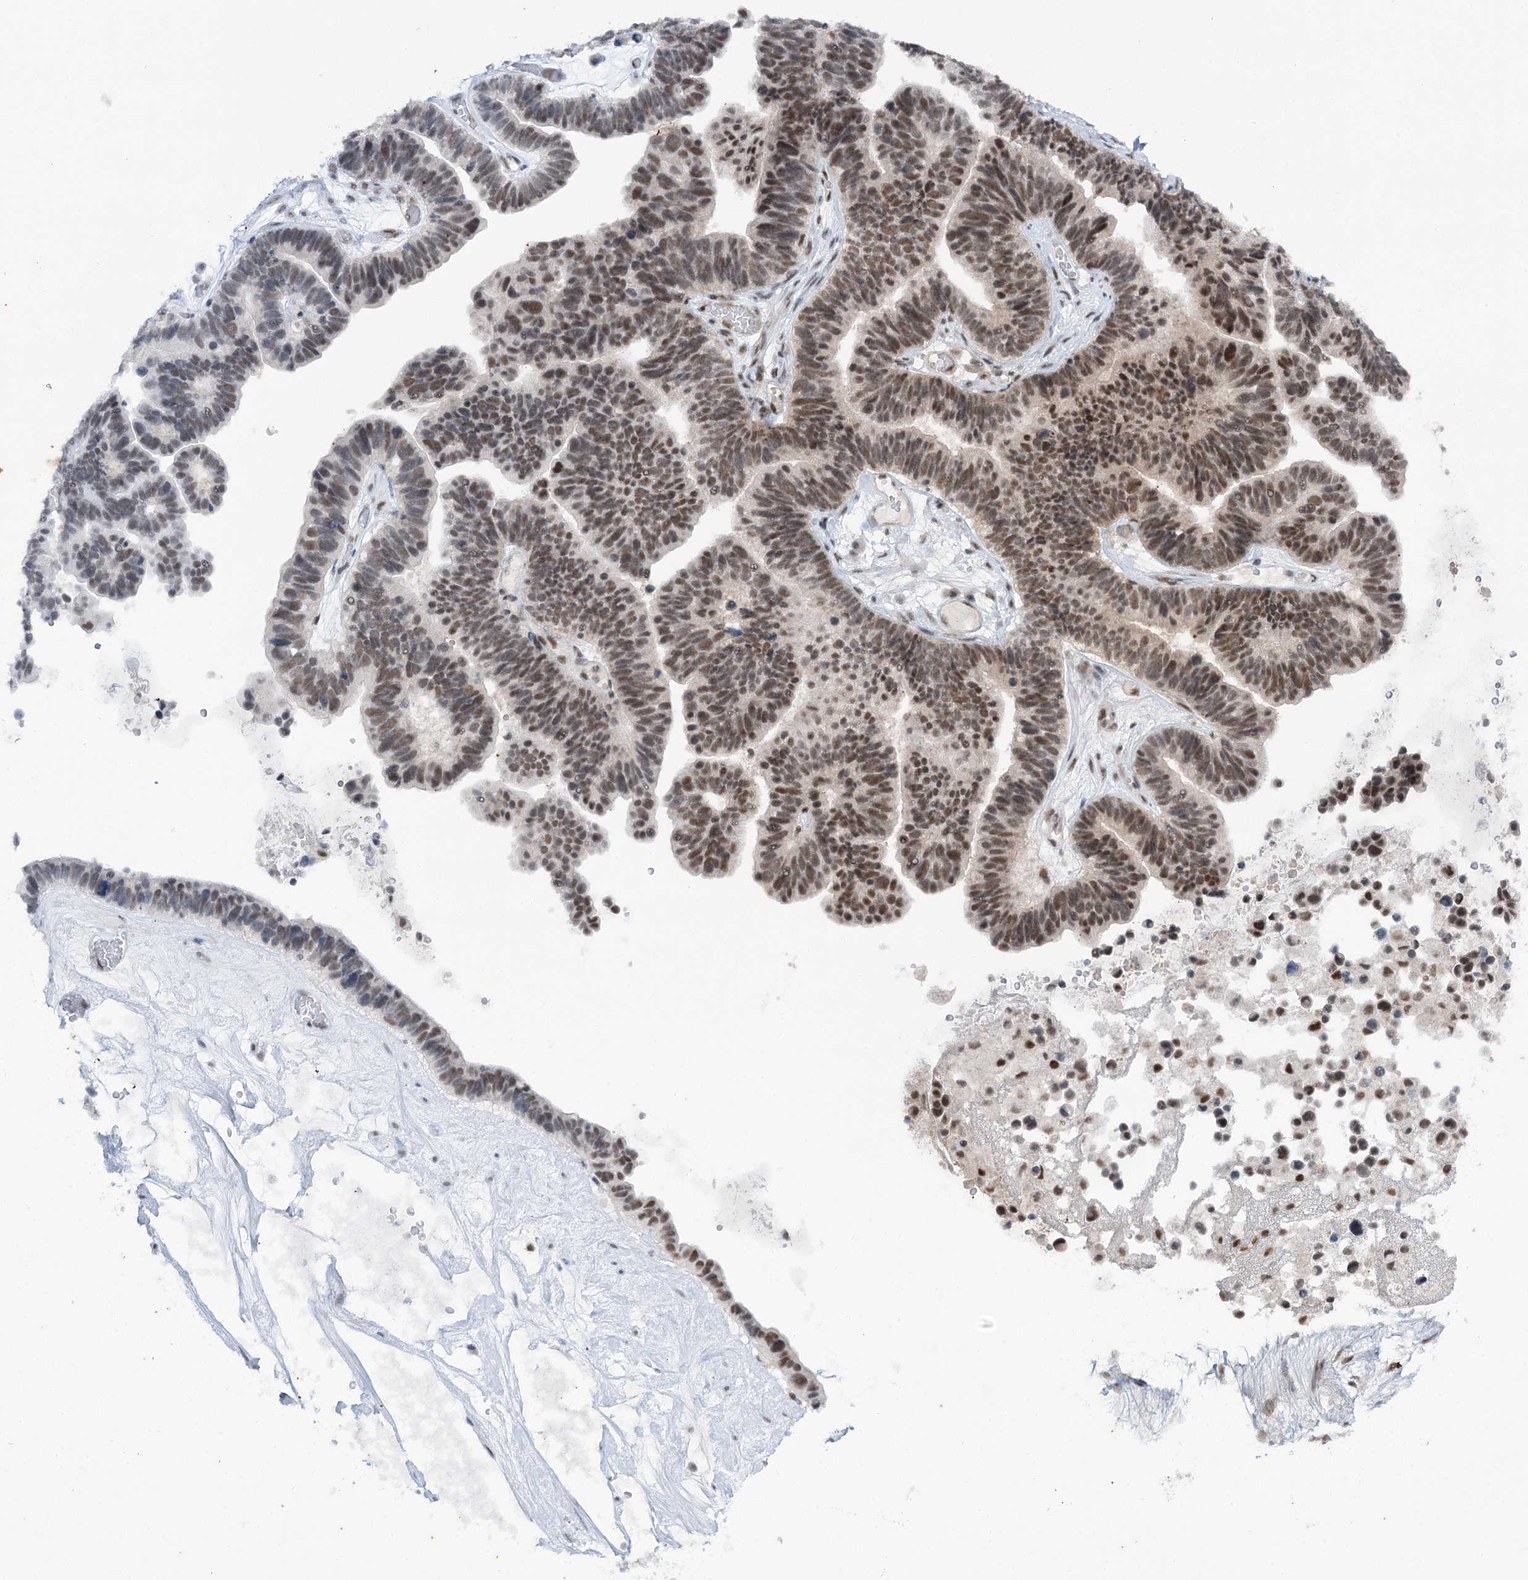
{"staining": {"intensity": "strong", "quantity": ">75%", "location": "nuclear"}, "tissue": "ovarian cancer", "cell_type": "Tumor cells", "image_type": "cancer", "snomed": [{"axis": "morphology", "description": "Cystadenocarcinoma, serous, NOS"}, {"axis": "topography", "description": "Ovary"}], "caption": "Human serous cystadenocarcinoma (ovarian) stained for a protein (brown) exhibits strong nuclear positive positivity in approximately >75% of tumor cells.", "gene": "ERCC3", "patient": {"sex": "female", "age": 56}}